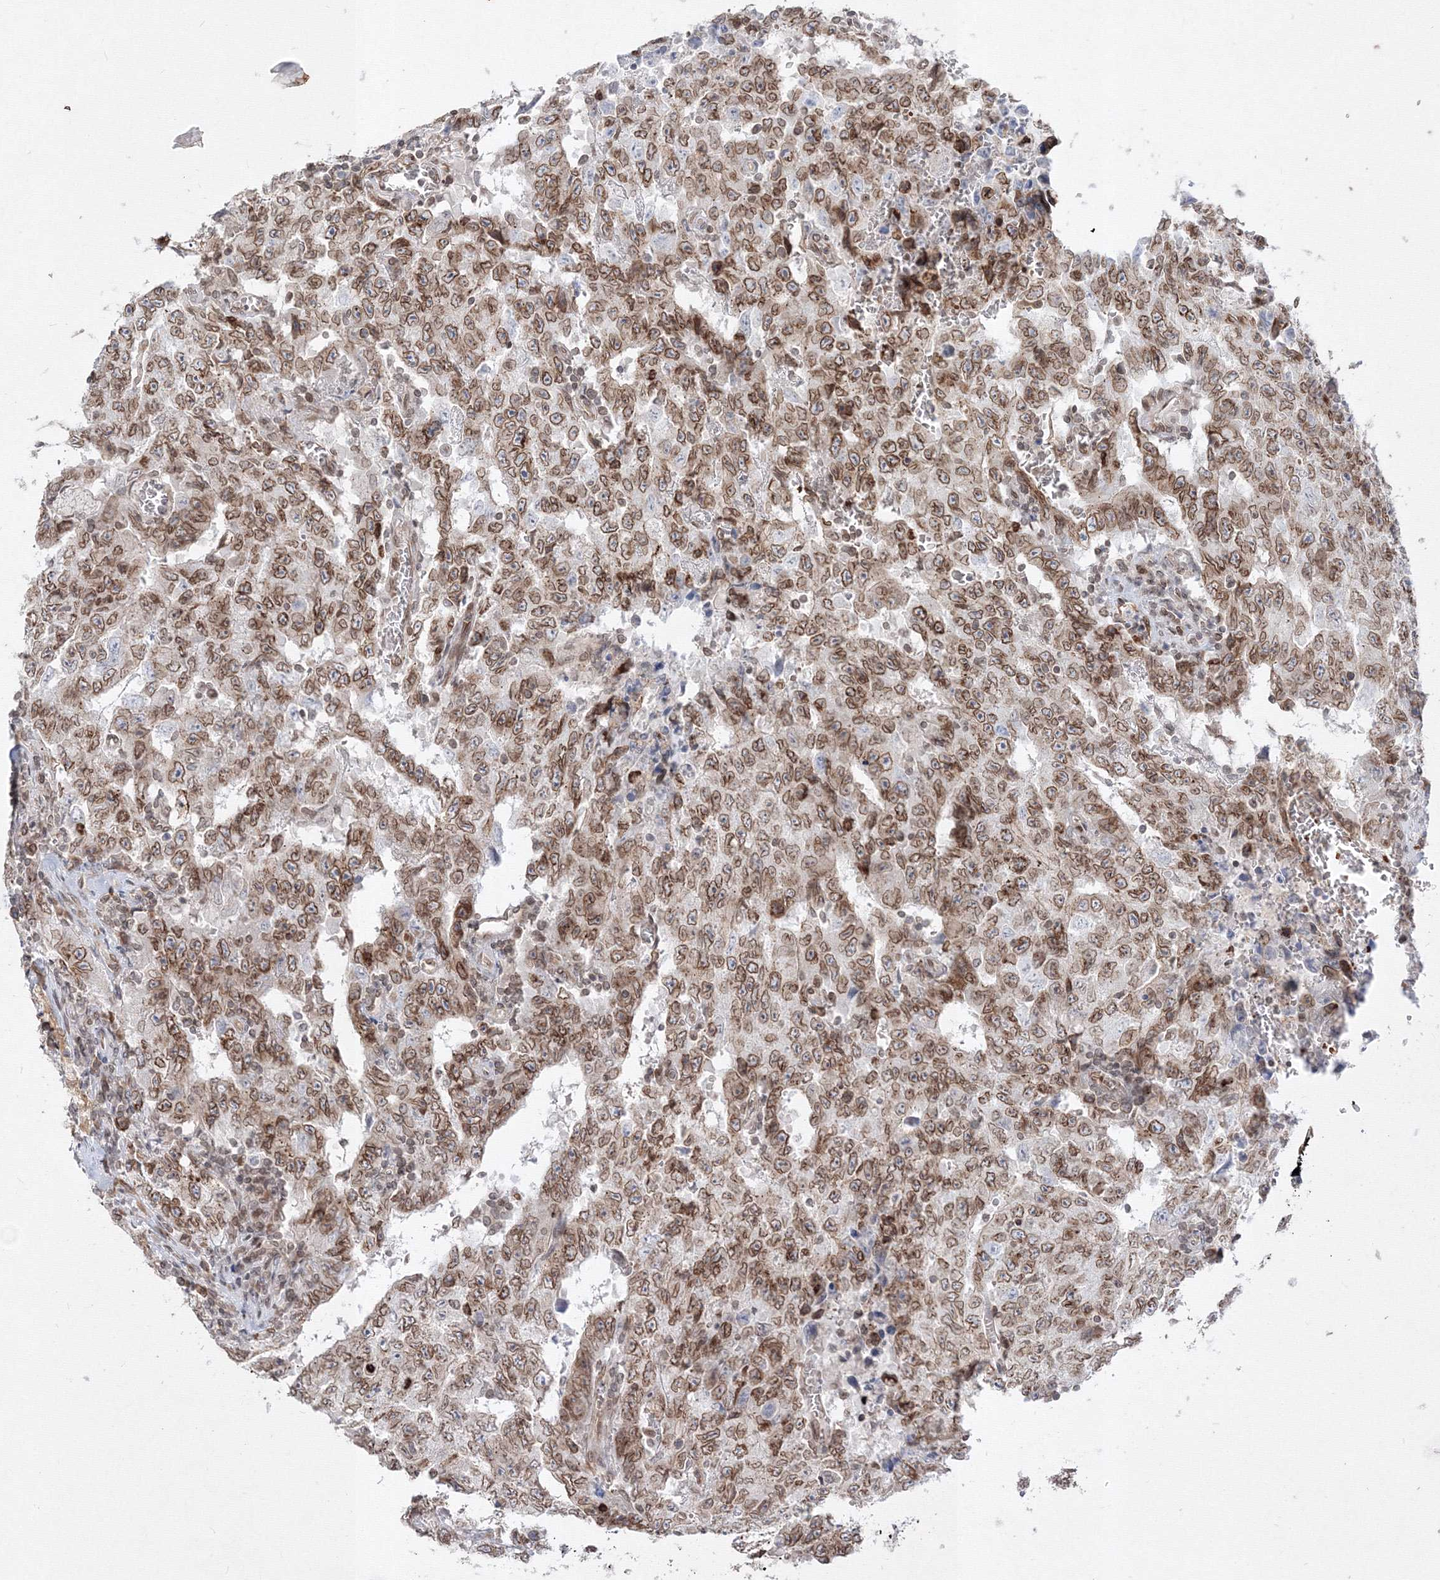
{"staining": {"intensity": "moderate", "quantity": ">75%", "location": "cytoplasmic/membranous,nuclear"}, "tissue": "testis cancer", "cell_type": "Tumor cells", "image_type": "cancer", "snomed": [{"axis": "morphology", "description": "Carcinoma, Embryonal, NOS"}, {"axis": "topography", "description": "Testis"}], "caption": "A medium amount of moderate cytoplasmic/membranous and nuclear expression is identified in approximately >75% of tumor cells in testis cancer tissue.", "gene": "DNAJB2", "patient": {"sex": "male", "age": 26}}